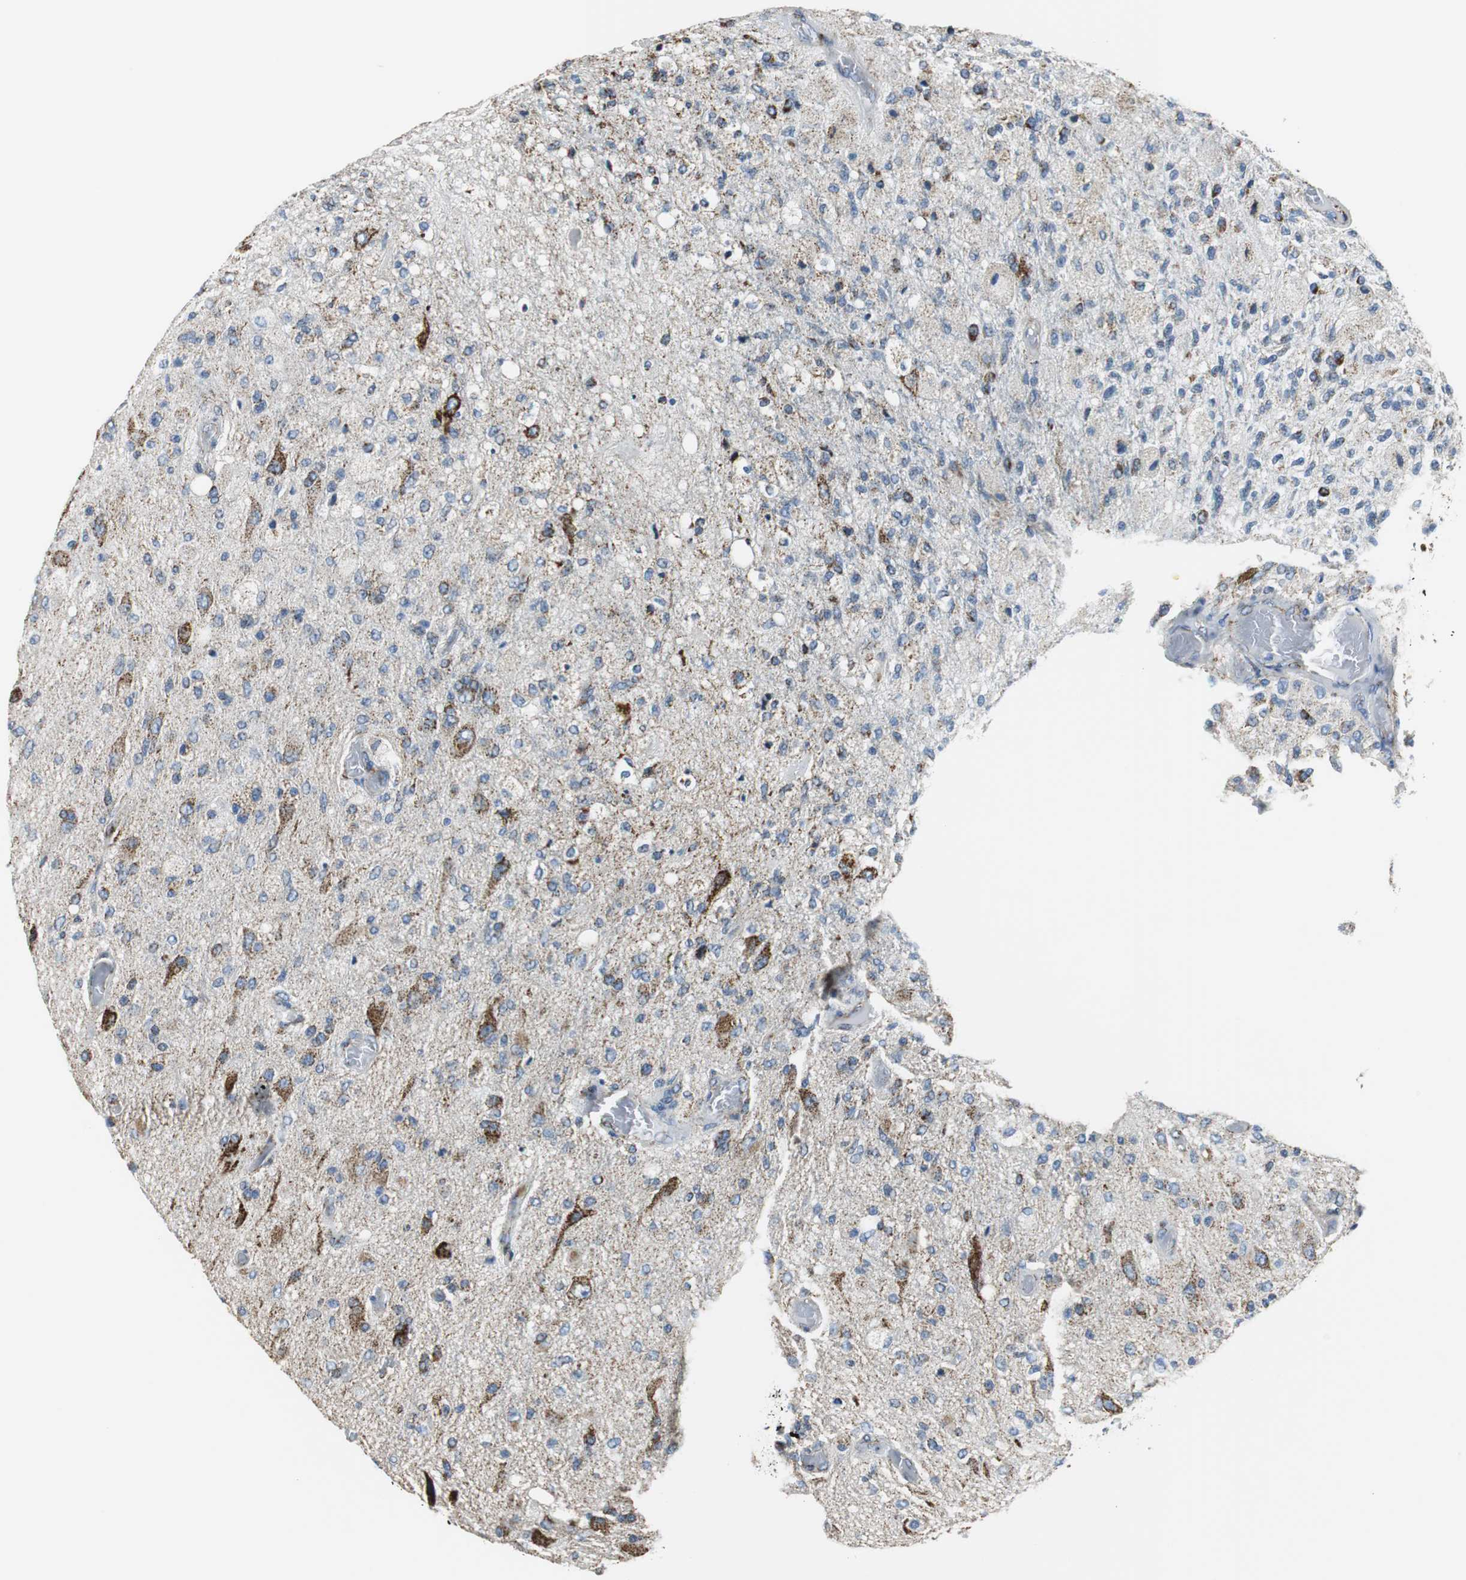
{"staining": {"intensity": "strong", "quantity": "<25%", "location": "cytoplasmic/membranous"}, "tissue": "glioma", "cell_type": "Tumor cells", "image_type": "cancer", "snomed": [{"axis": "morphology", "description": "Normal tissue, NOS"}, {"axis": "morphology", "description": "Glioma, malignant, High grade"}, {"axis": "topography", "description": "Cerebral cortex"}], "caption": "DAB (3,3'-diaminobenzidine) immunohistochemical staining of human malignant high-grade glioma exhibits strong cytoplasmic/membranous protein staining in about <25% of tumor cells.", "gene": "C1QTNF7", "patient": {"sex": "male", "age": 77}}